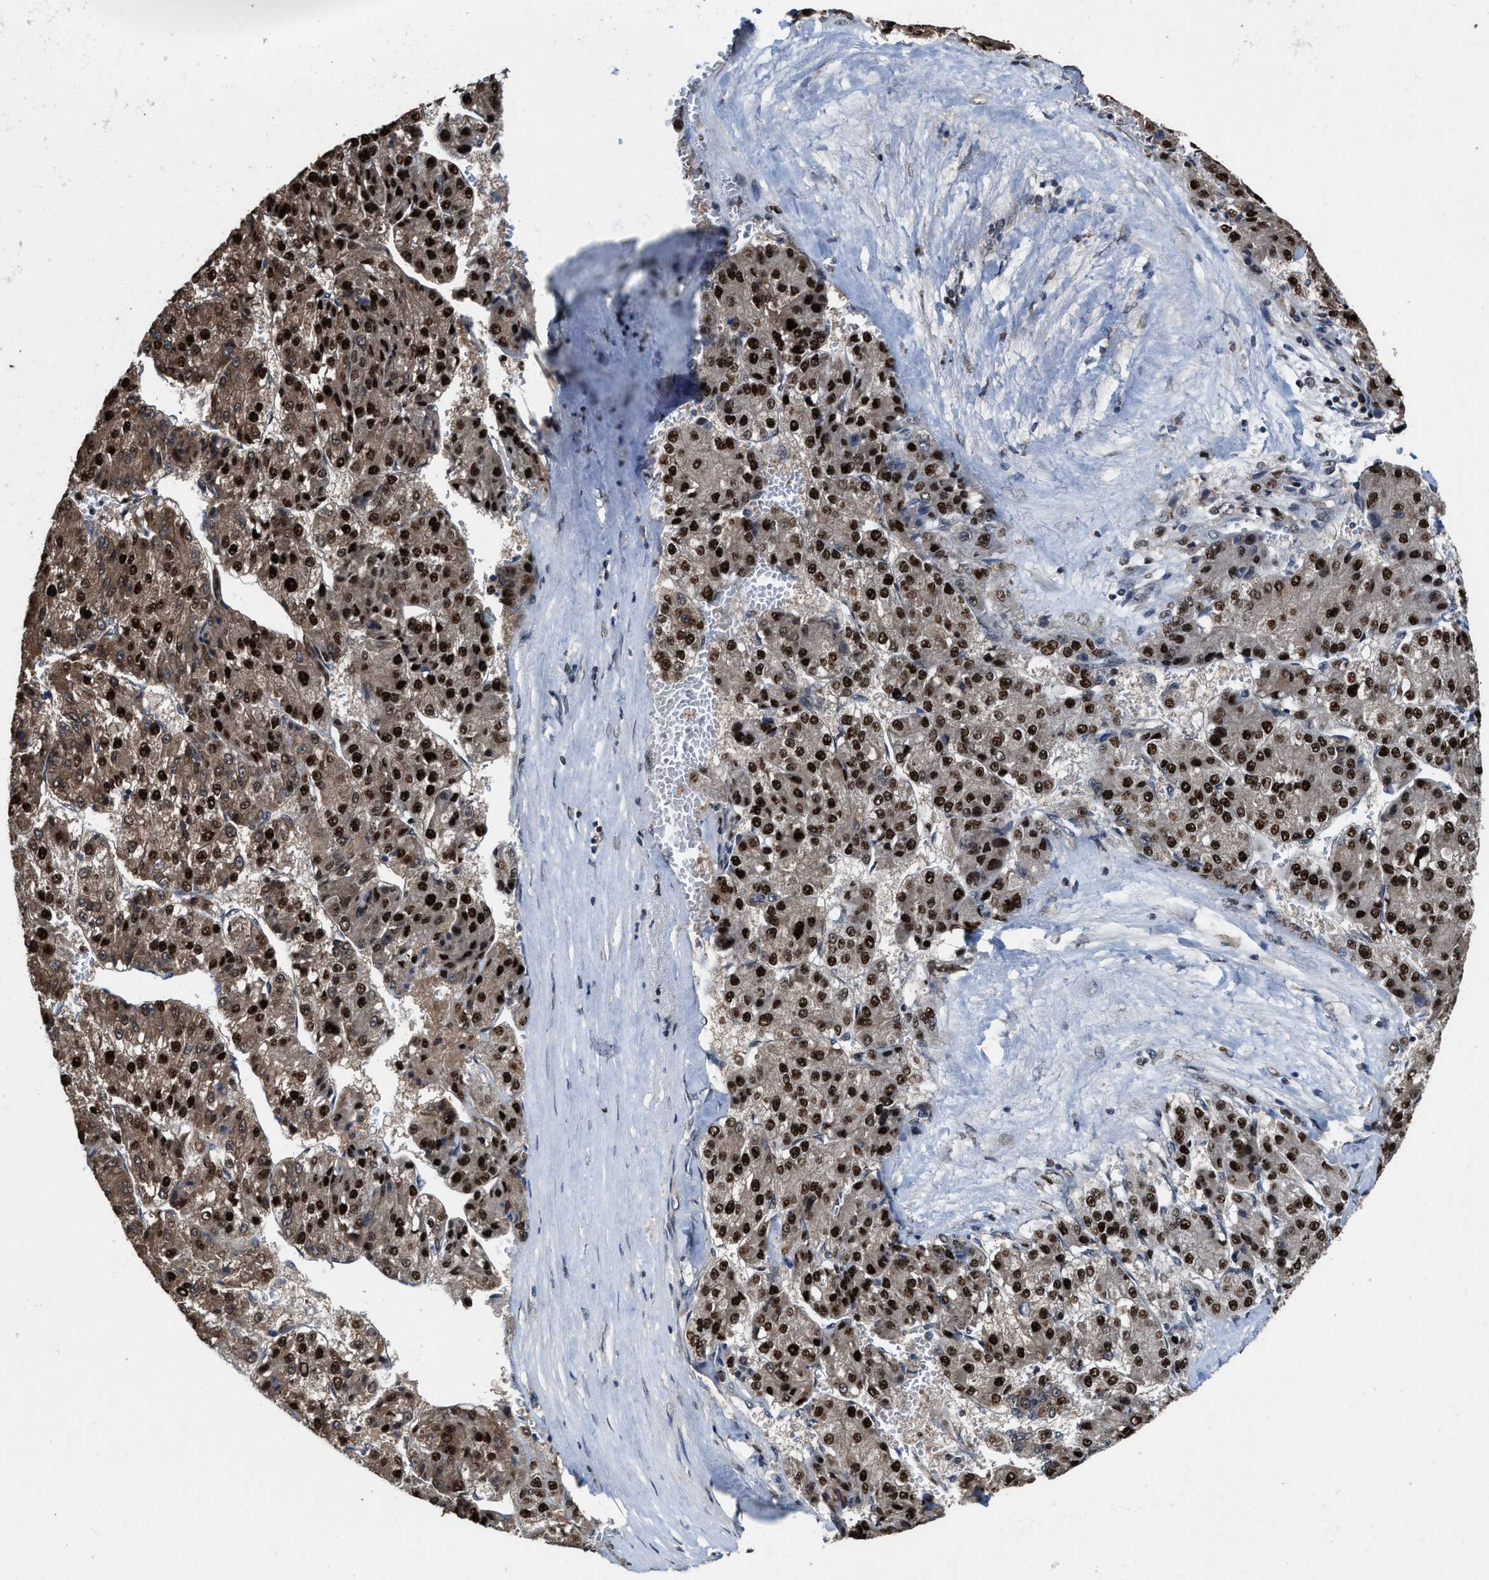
{"staining": {"intensity": "strong", "quantity": ">75%", "location": "cytoplasmic/membranous,nuclear"}, "tissue": "liver cancer", "cell_type": "Tumor cells", "image_type": "cancer", "snomed": [{"axis": "morphology", "description": "Carcinoma, Hepatocellular, NOS"}, {"axis": "topography", "description": "Liver"}], "caption": "This image demonstrates liver hepatocellular carcinoma stained with immunohistochemistry (IHC) to label a protein in brown. The cytoplasmic/membranous and nuclear of tumor cells show strong positivity for the protein. Nuclei are counter-stained blue.", "gene": "ZNF20", "patient": {"sex": "female", "age": 73}}